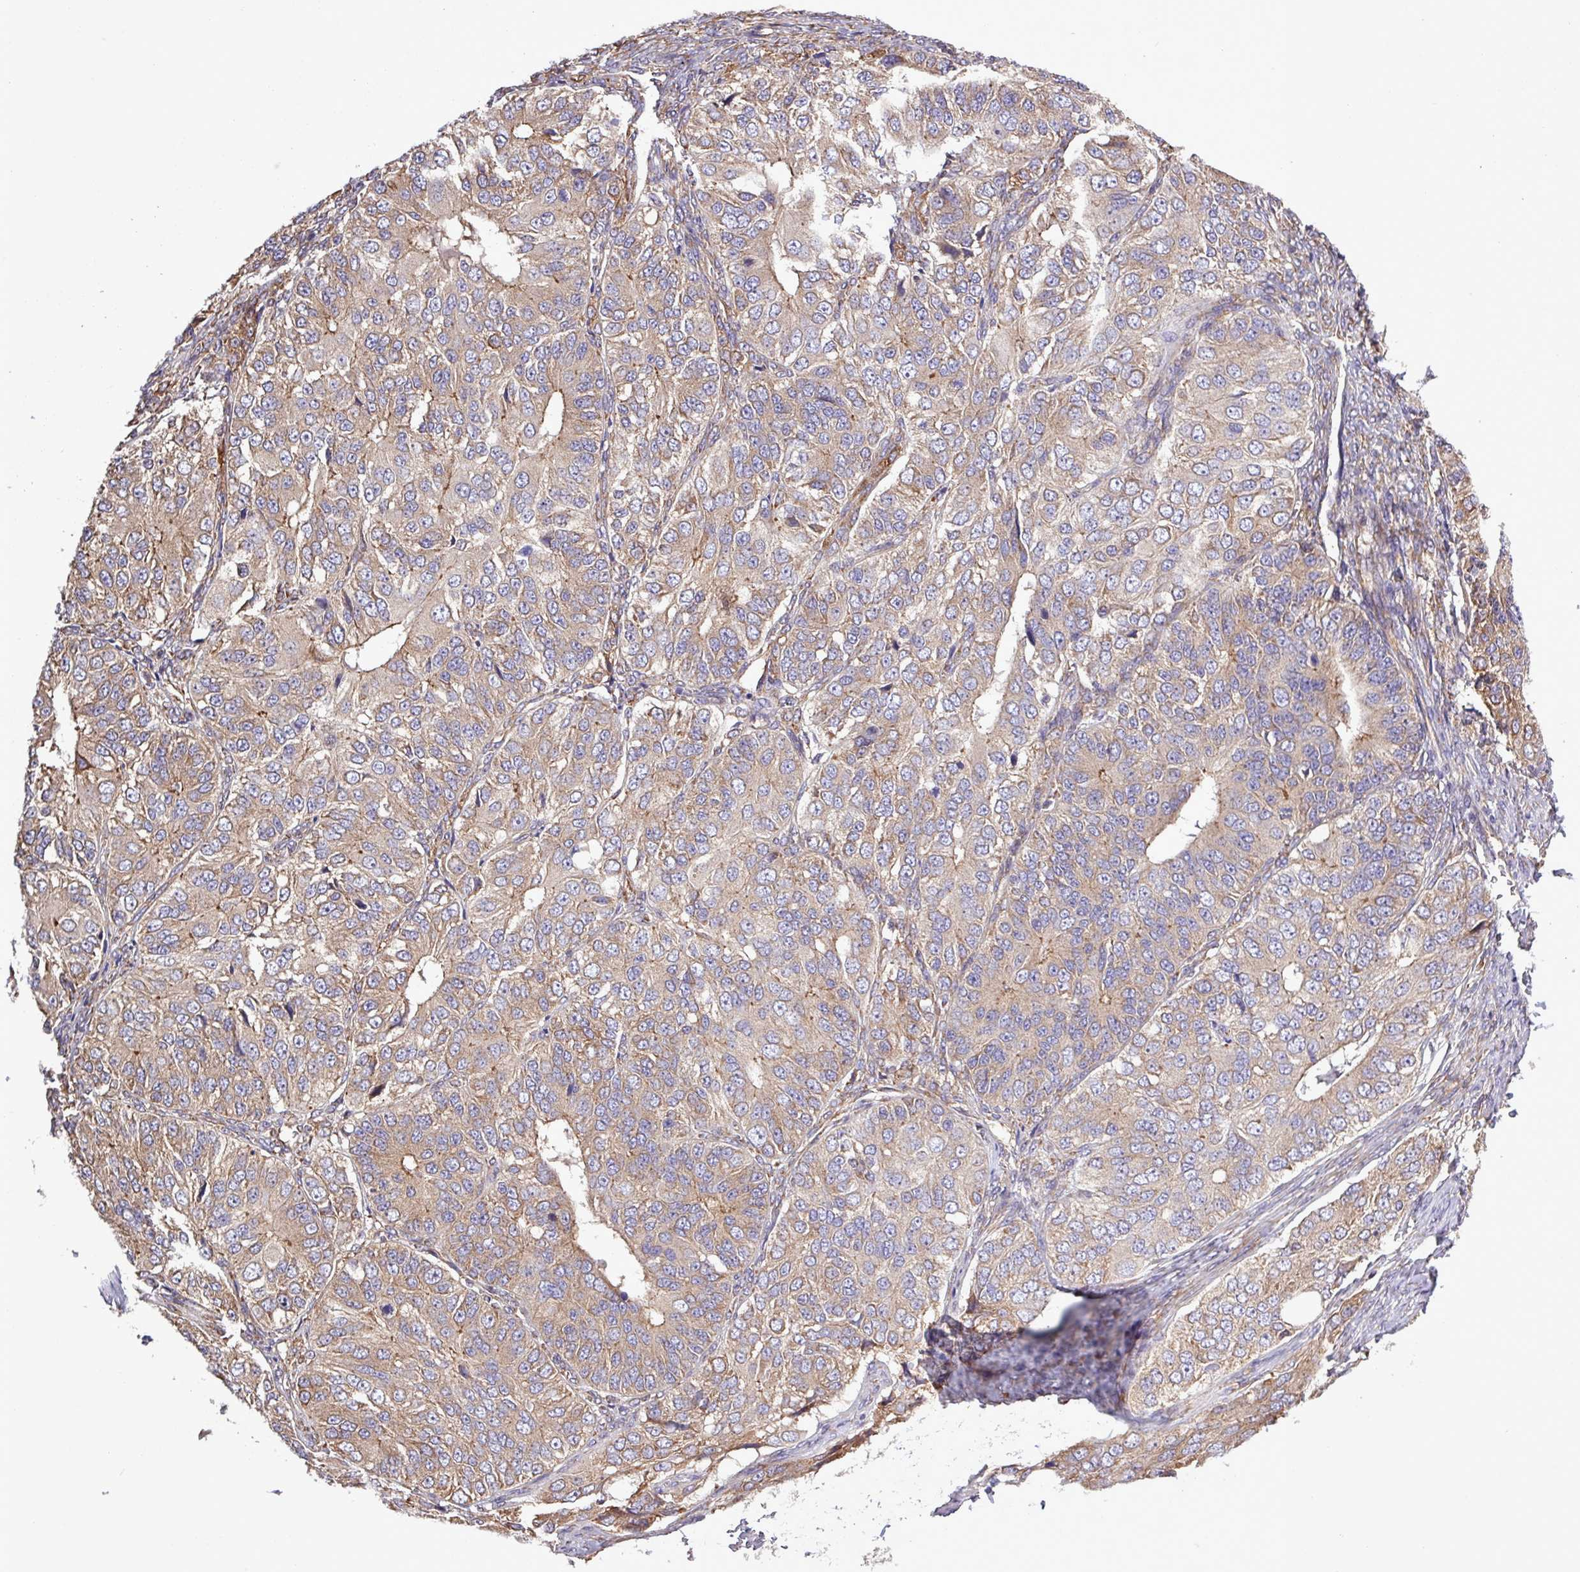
{"staining": {"intensity": "moderate", "quantity": "25%-75%", "location": "cytoplasmic/membranous"}, "tissue": "ovarian cancer", "cell_type": "Tumor cells", "image_type": "cancer", "snomed": [{"axis": "morphology", "description": "Carcinoma, endometroid"}, {"axis": "topography", "description": "Ovary"}], "caption": "Immunohistochemistry (IHC) histopathology image of ovarian endometroid carcinoma stained for a protein (brown), which shows medium levels of moderate cytoplasmic/membranous positivity in approximately 25%-75% of tumor cells.", "gene": "MEGF6", "patient": {"sex": "female", "age": 51}}